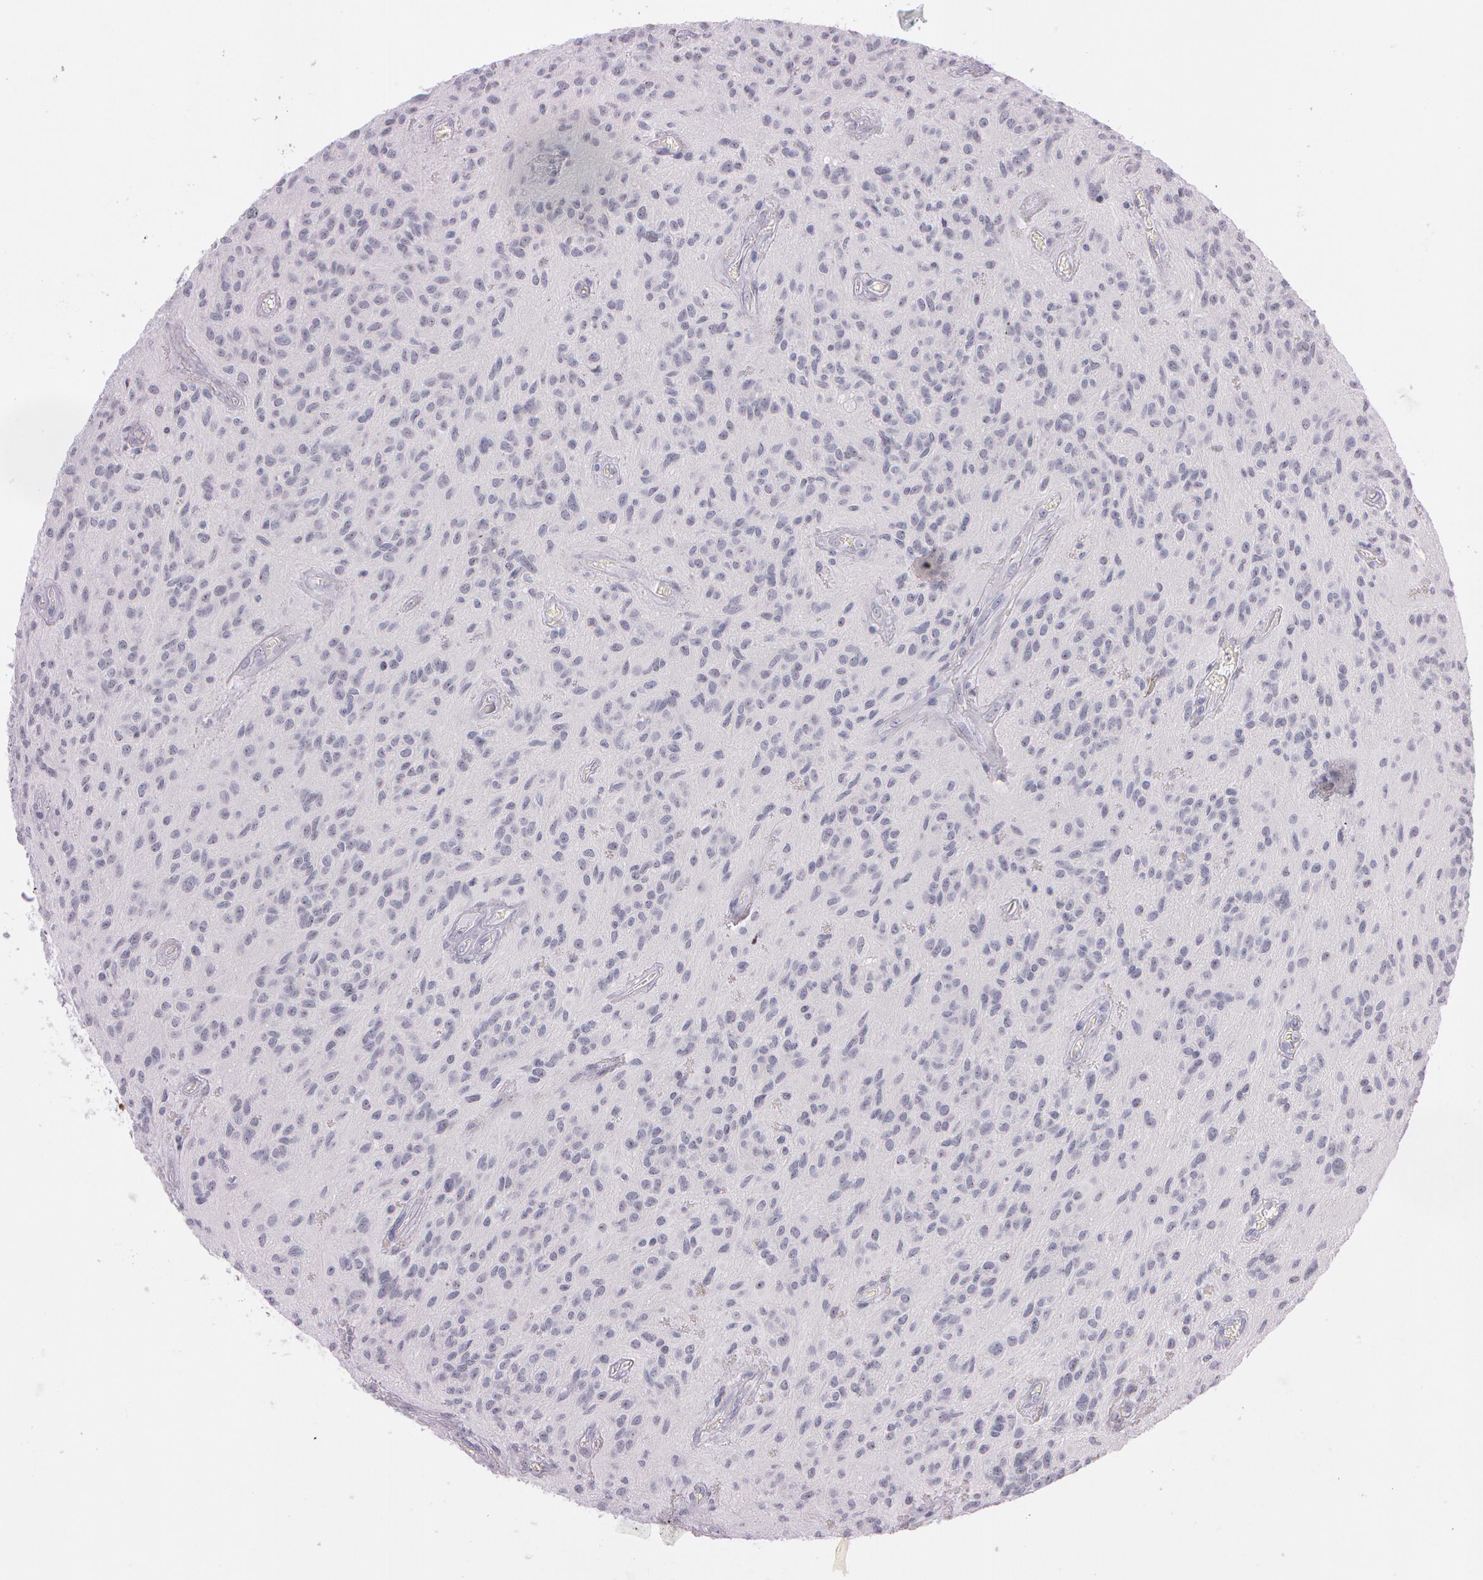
{"staining": {"intensity": "weak", "quantity": "25%-75%", "location": "nuclear"}, "tissue": "glioma", "cell_type": "Tumor cells", "image_type": "cancer", "snomed": [{"axis": "morphology", "description": "Glioma, malignant, Low grade"}, {"axis": "topography", "description": "Brain"}], "caption": "A low amount of weak nuclear staining is present in approximately 25%-75% of tumor cells in glioma tissue. (DAB IHC with brightfield microscopy, high magnification).", "gene": "FBL", "patient": {"sex": "female", "age": 15}}